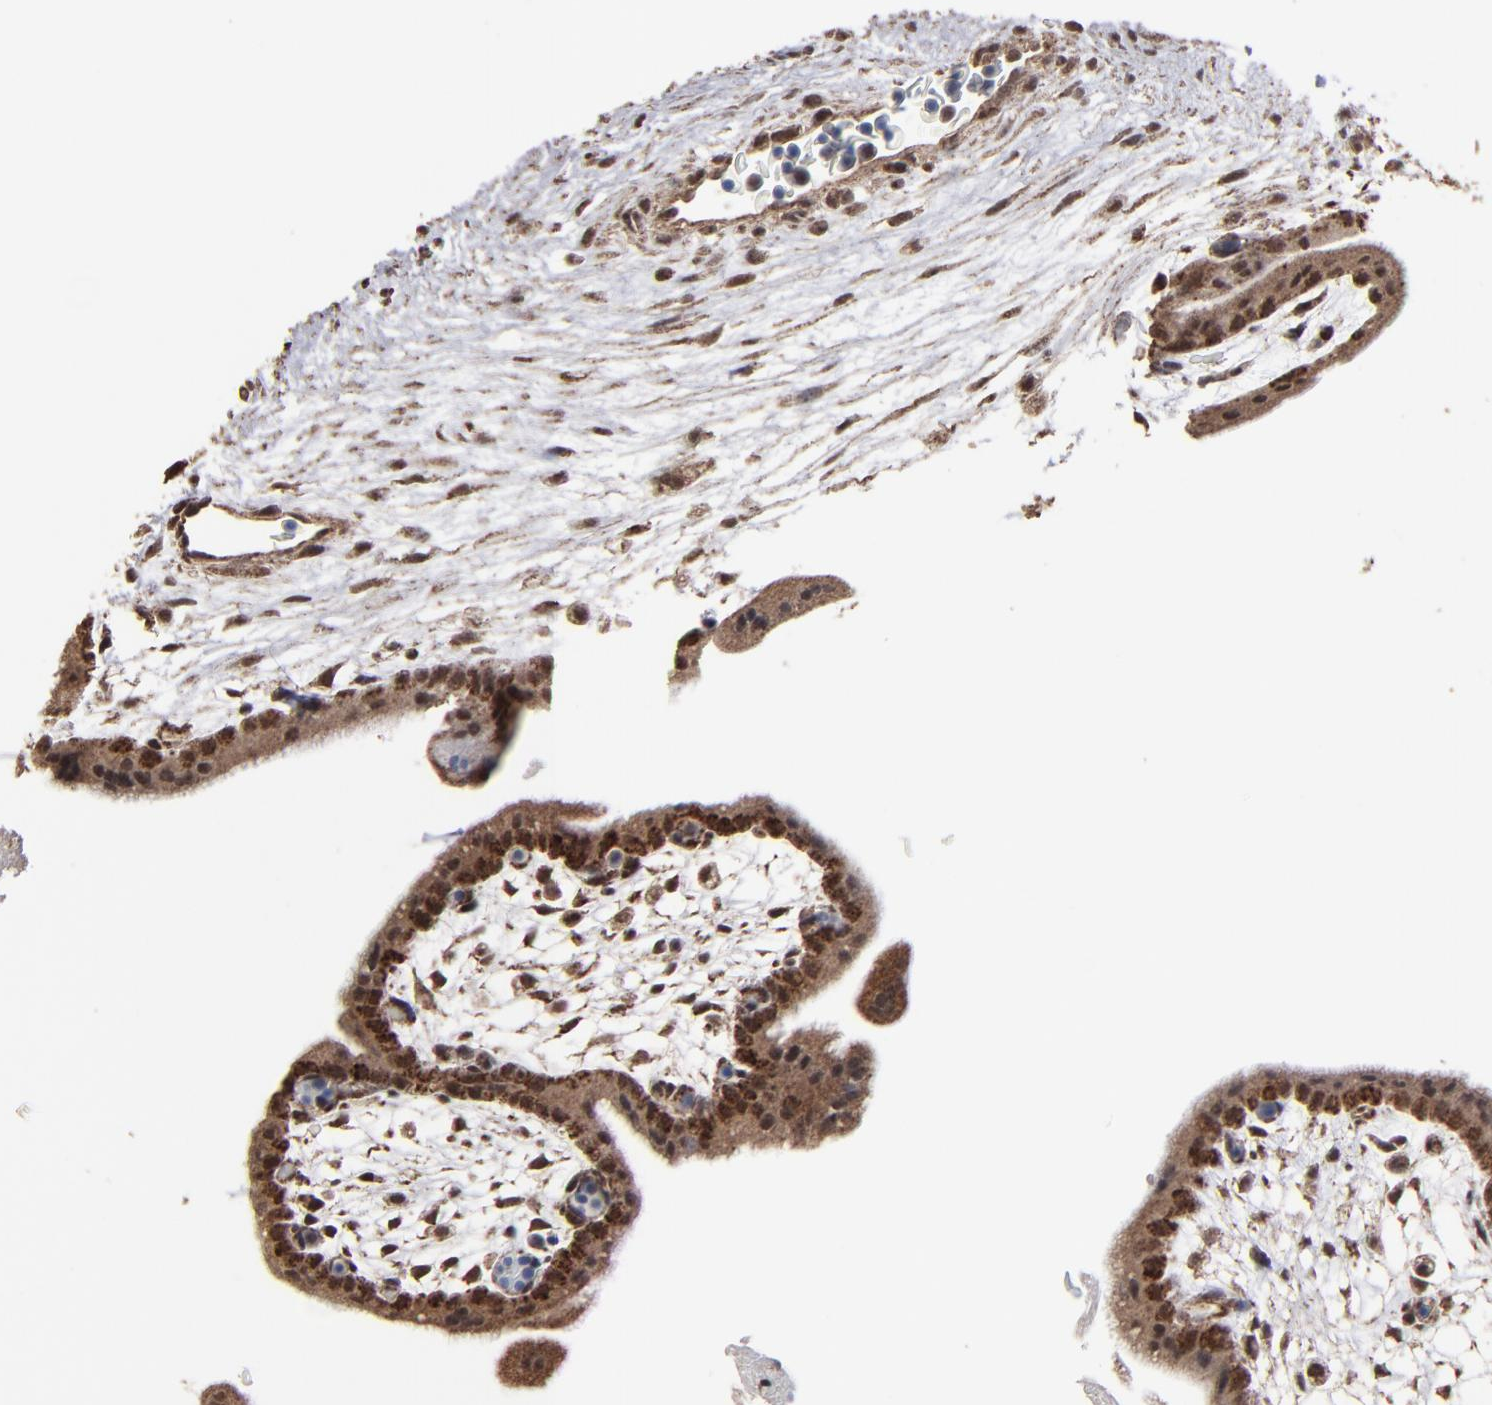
{"staining": {"intensity": "moderate", "quantity": ">75%", "location": "cytoplasmic/membranous,nuclear"}, "tissue": "placenta", "cell_type": "Trophoblastic cells", "image_type": "normal", "snomed": [{"axis": "morphology", "description": "Normal tissue, NOS"}, {"axis": "topography", "description": "Placenta"}], "caption": "Immunohistochemical staining of benign human placenta exhibits medium levels of moderate cytoplasmic/membranous,nuclear expression in approximately >75% of trophoblastic cells.", "gene": "BNIP3", "patient": {"sex": "female", "age": 35}}